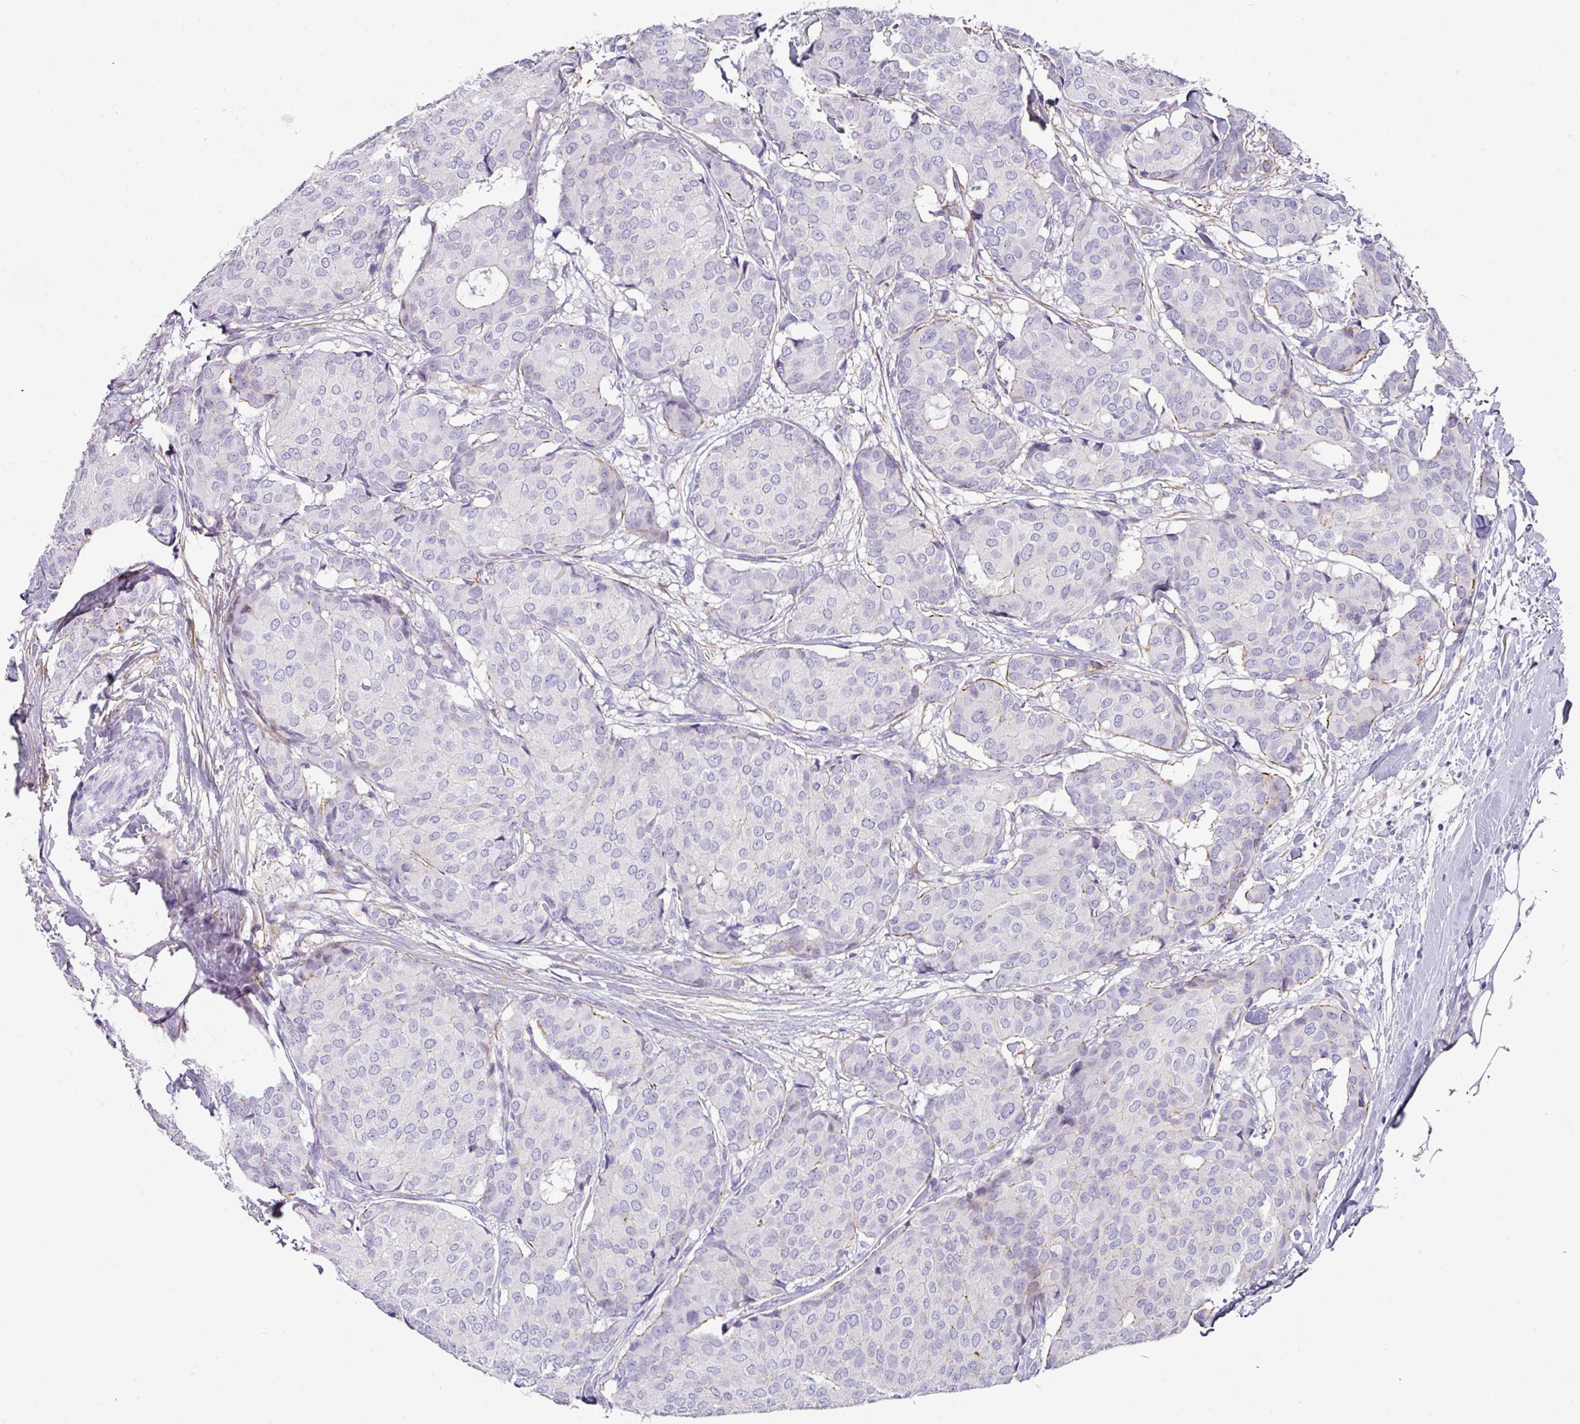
{"staining": {"intensity": "negative", "quantity": "none", "location": "none"}, "tissue": "breast cancer", "cell_type": "Tumor cells", "image_type": "cancer", "snomed": [{"axis": "morphology", "description": "Duct carcinoma"}, {"axis": "topography", "description": "Breast"}], "caption": "The immunohistochemistry (IHC) histopathology image has no significant positivity in tumor cells of breast cancer tissue. (Brightfield microscopy of DAB immunohistochemistry (IHC) at high magnification).", "gene": "ANKRD29", "patient": {"sex": "female", "age": 75}}